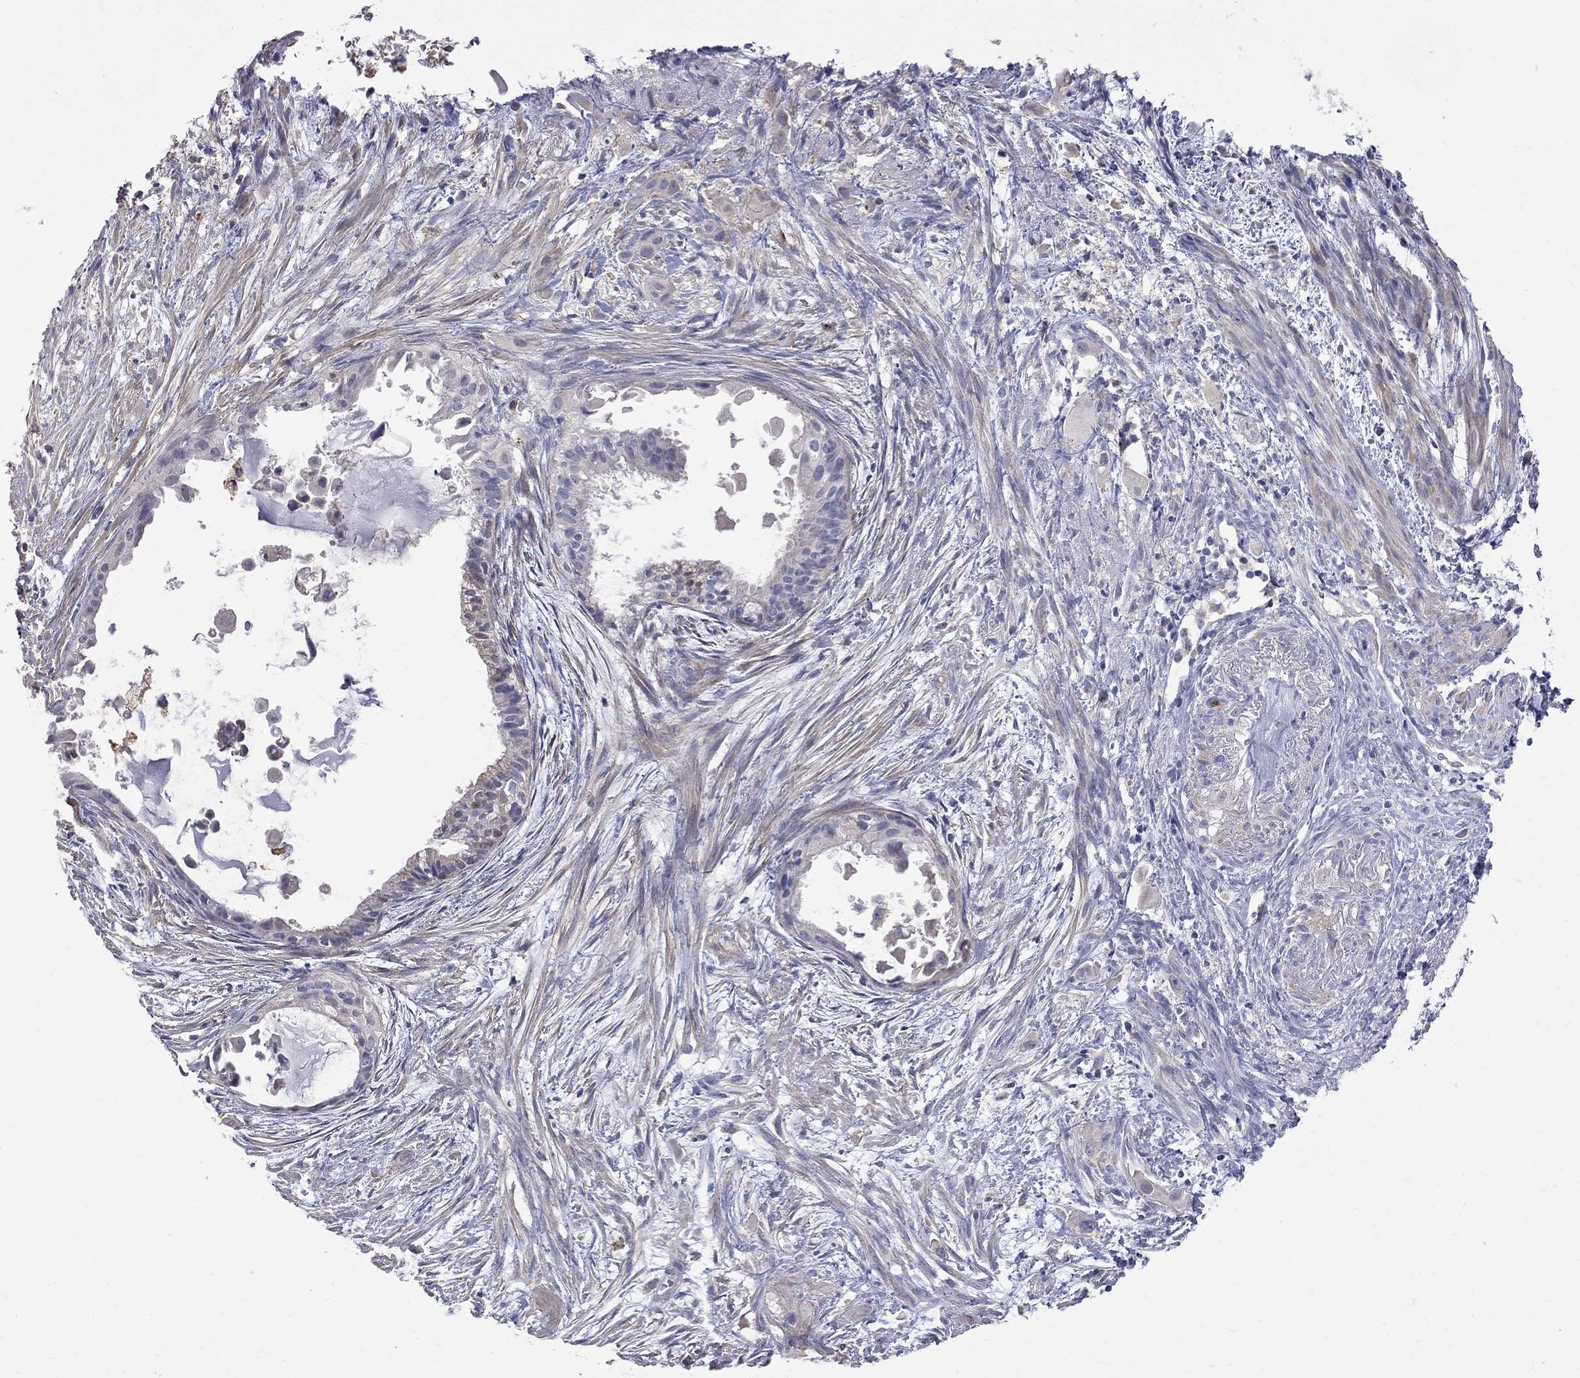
{"staining": {"intensity": "negative", "quantity": "none", "location": "none"}, "tissue": "endometrial cancer", "cell_type": "Tumor cells", "image_type": "cancer", "snomed": [{"axis": "morphology", "description": "Adenocarcinoma, NOS"}, {"axis": "topography", "description": "Endometrium"}], "caption": "Immunohistochemistry (IHC) photomicrograph of endometrial adenocarcinoma stained for a protein (brown), which demonstrates no positivity in tumor cells.", "gene": "CKAP2", "patient": {"sex": "female", "age": 86}}